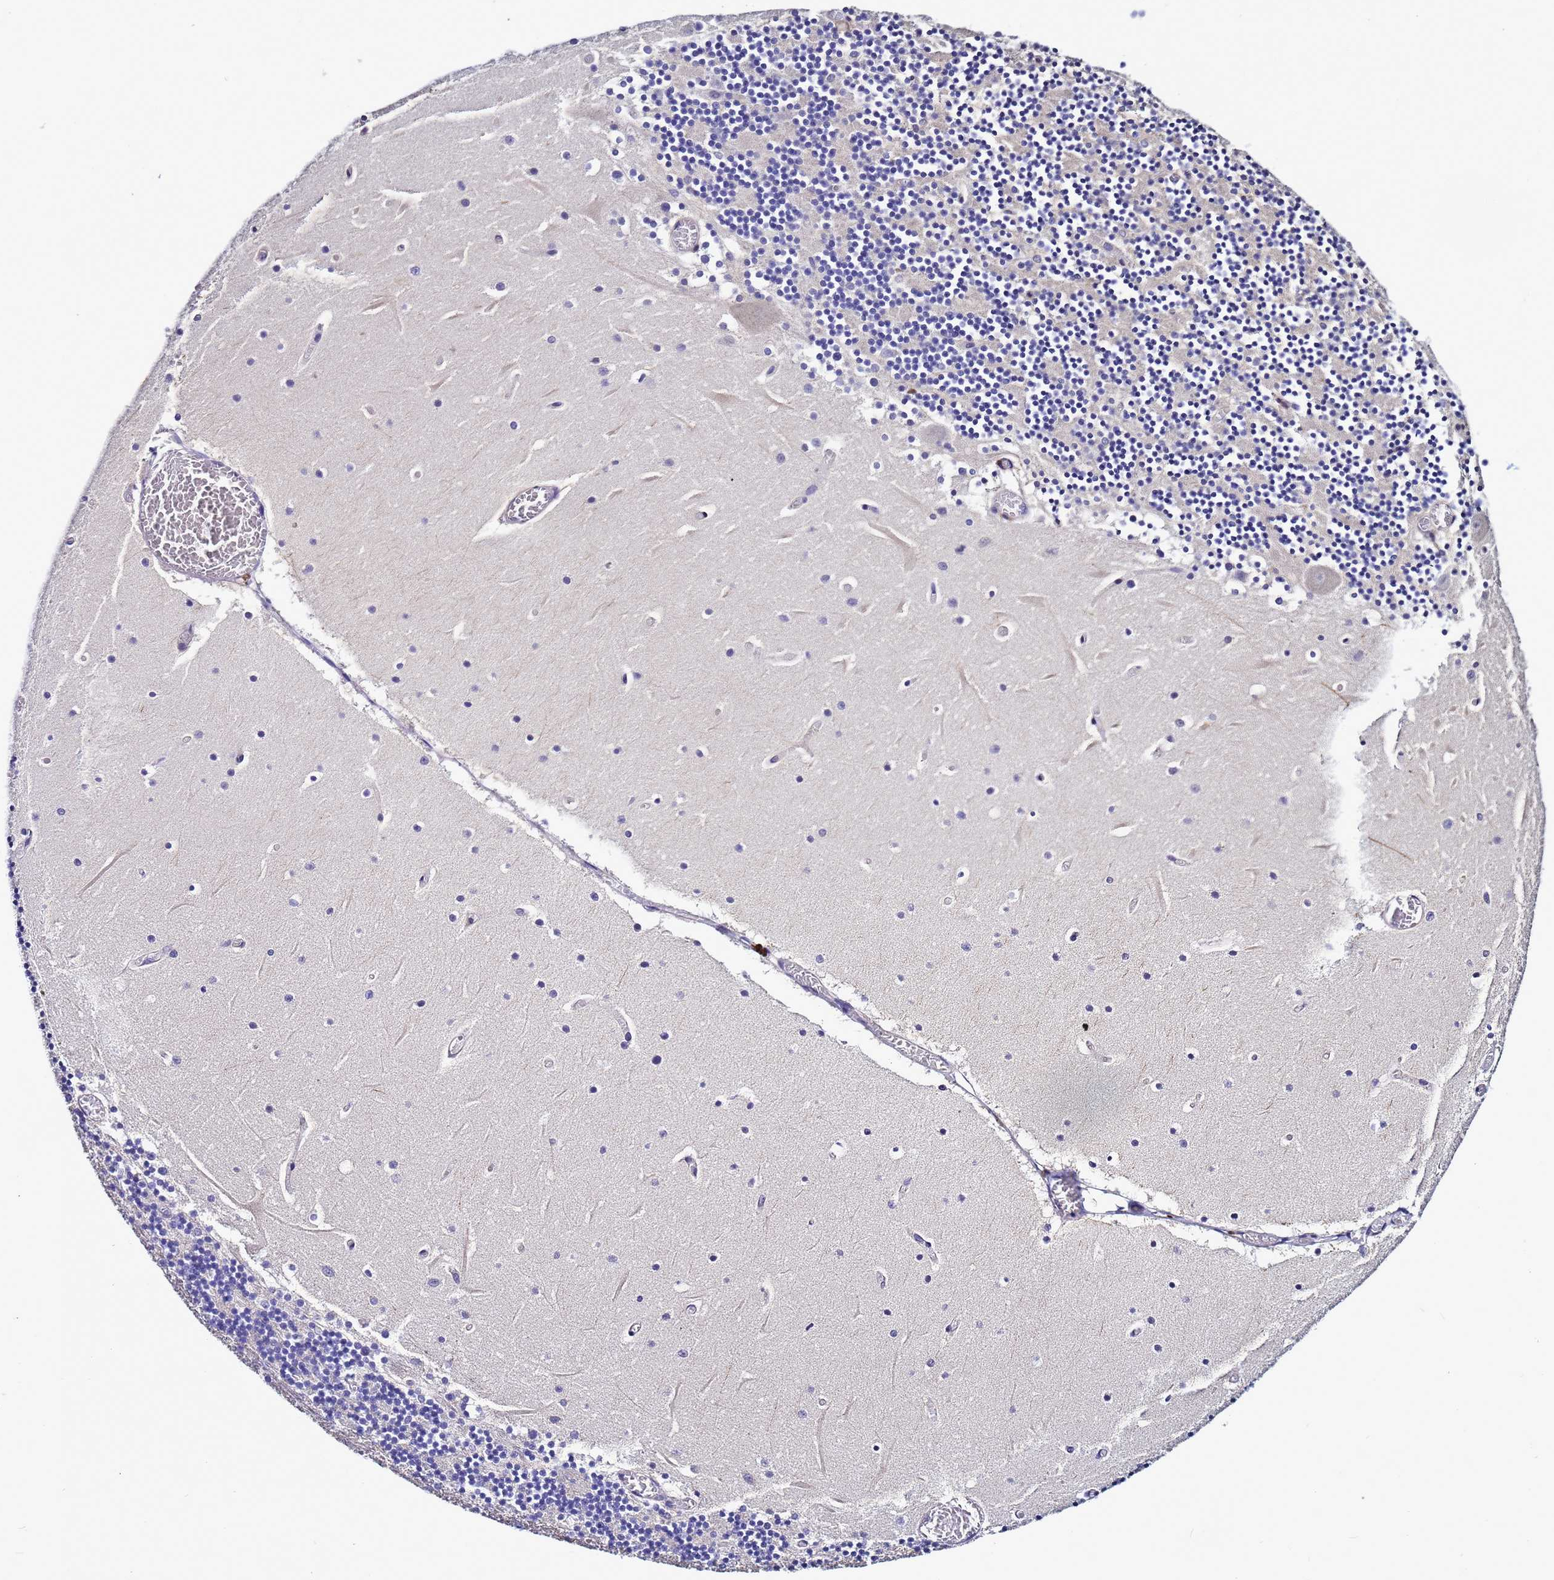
{"staining": {"intensity": "negative", "quantity": "none", "location": "none"}, "tissue": "cerebellum", "cell_type": "Cells in granular layer", "image_type": "normal", "snomed": [{"axis": "morphology", "description": "Normal tissue, NOS"}, {"axis": "topography", "description": "Cerebellum"}], "caption": "The histopathology image shows no significant expression in cells in granular layer of cerebellum.", "gene": "ELMOD2", "patient": {"sex": "female", "age": 28}}